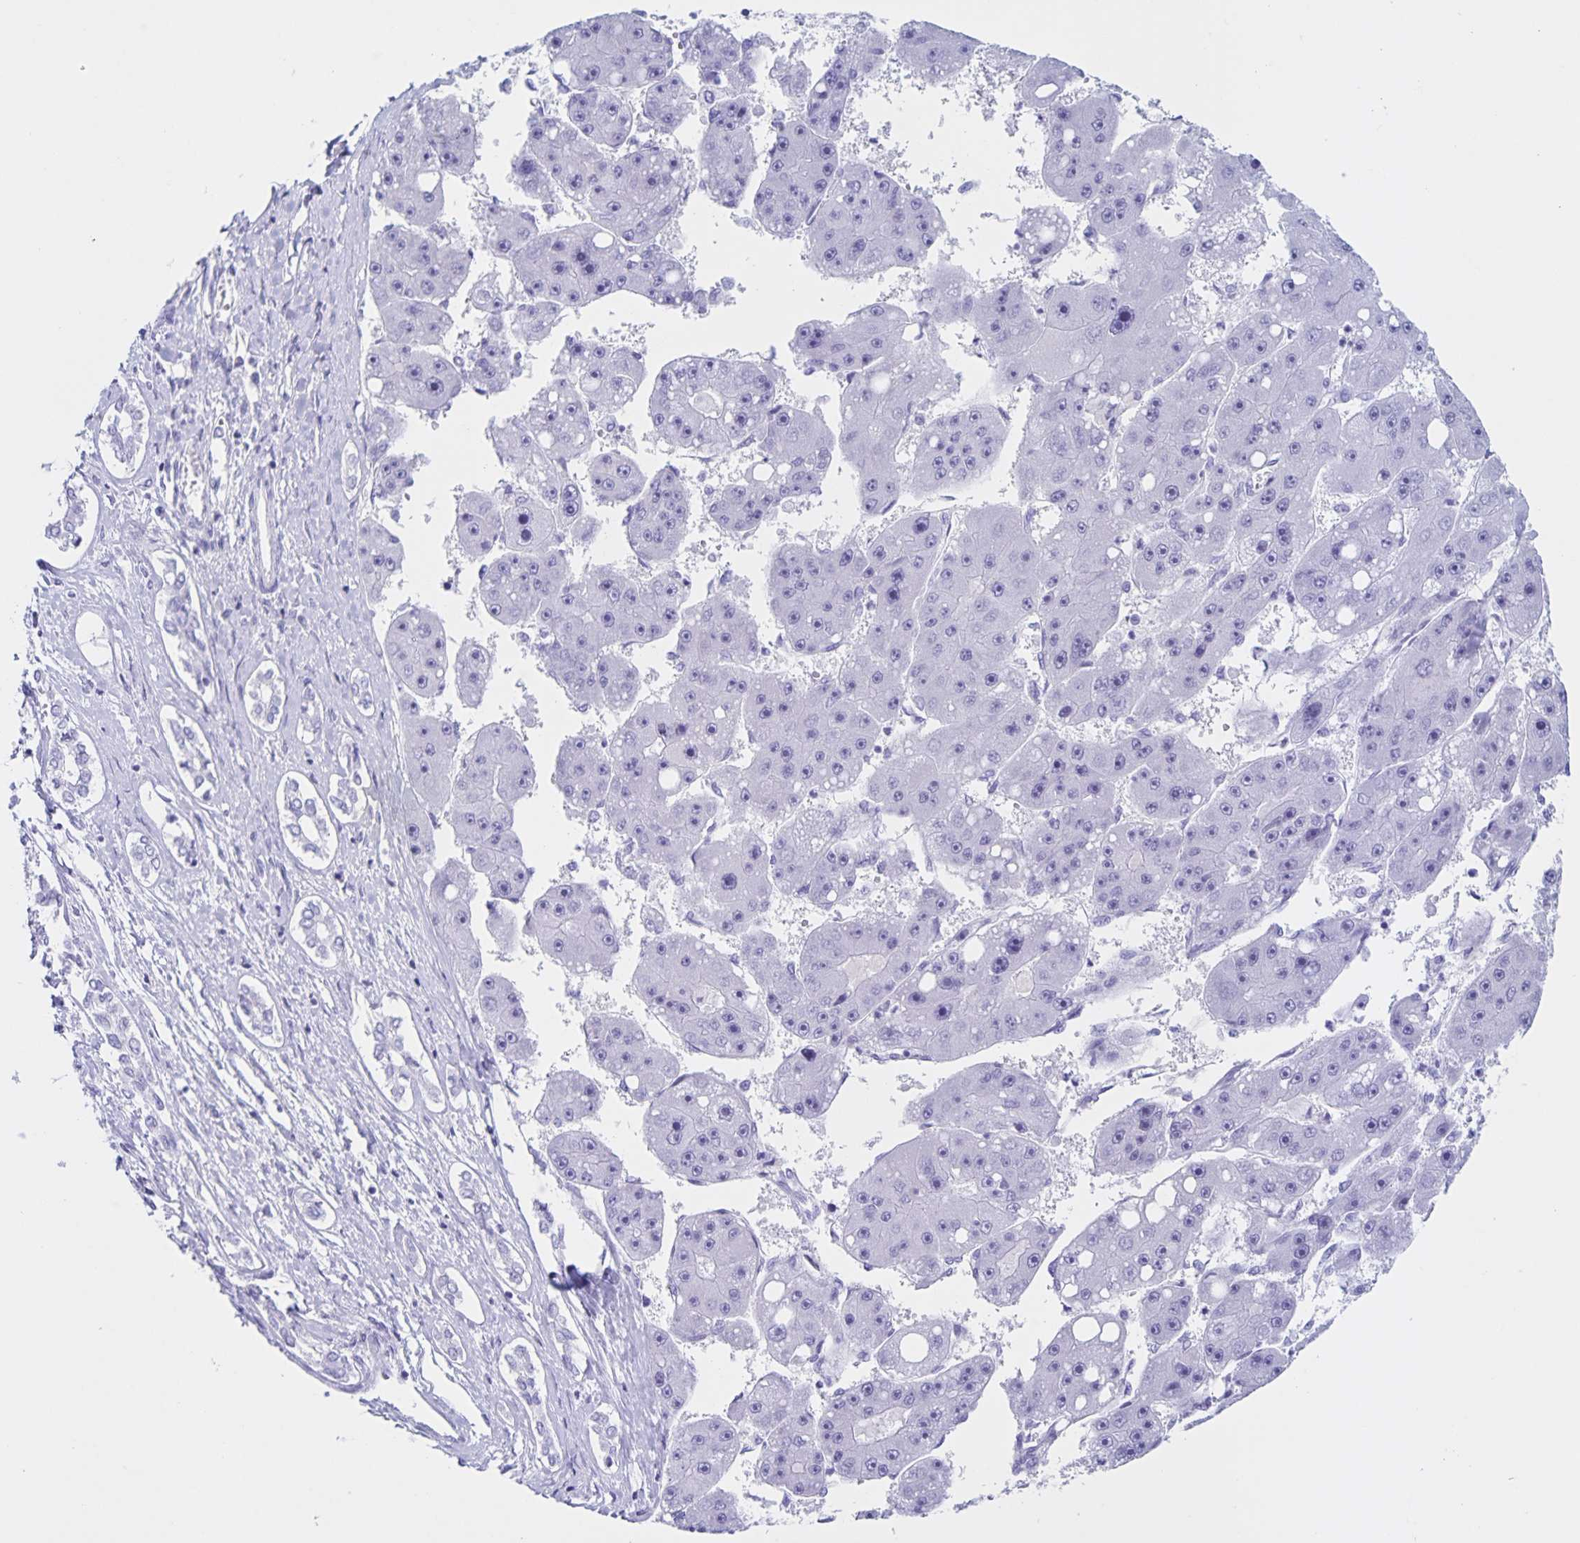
{"staining": {"intensity": "negative", "quantity": "none", "location": "none"}, "tissue": "liver cancer", "cell_type": "Tumor cells", "image_type": "cancer", "snomed": [{"axis": "morphology", "description": "Carcinoma, Hepatocellular, NOS"}, {"axis": "topography", "description": "Liver"}], "caption": "High power microscopy histopathology image of an immunohistochemistry micrograph of hepatocellular carcinoma (liver), revealing no significant expression in tumor cells.", "gene": "C12orf56", "patient": {"sex": "female", "age": 61}}